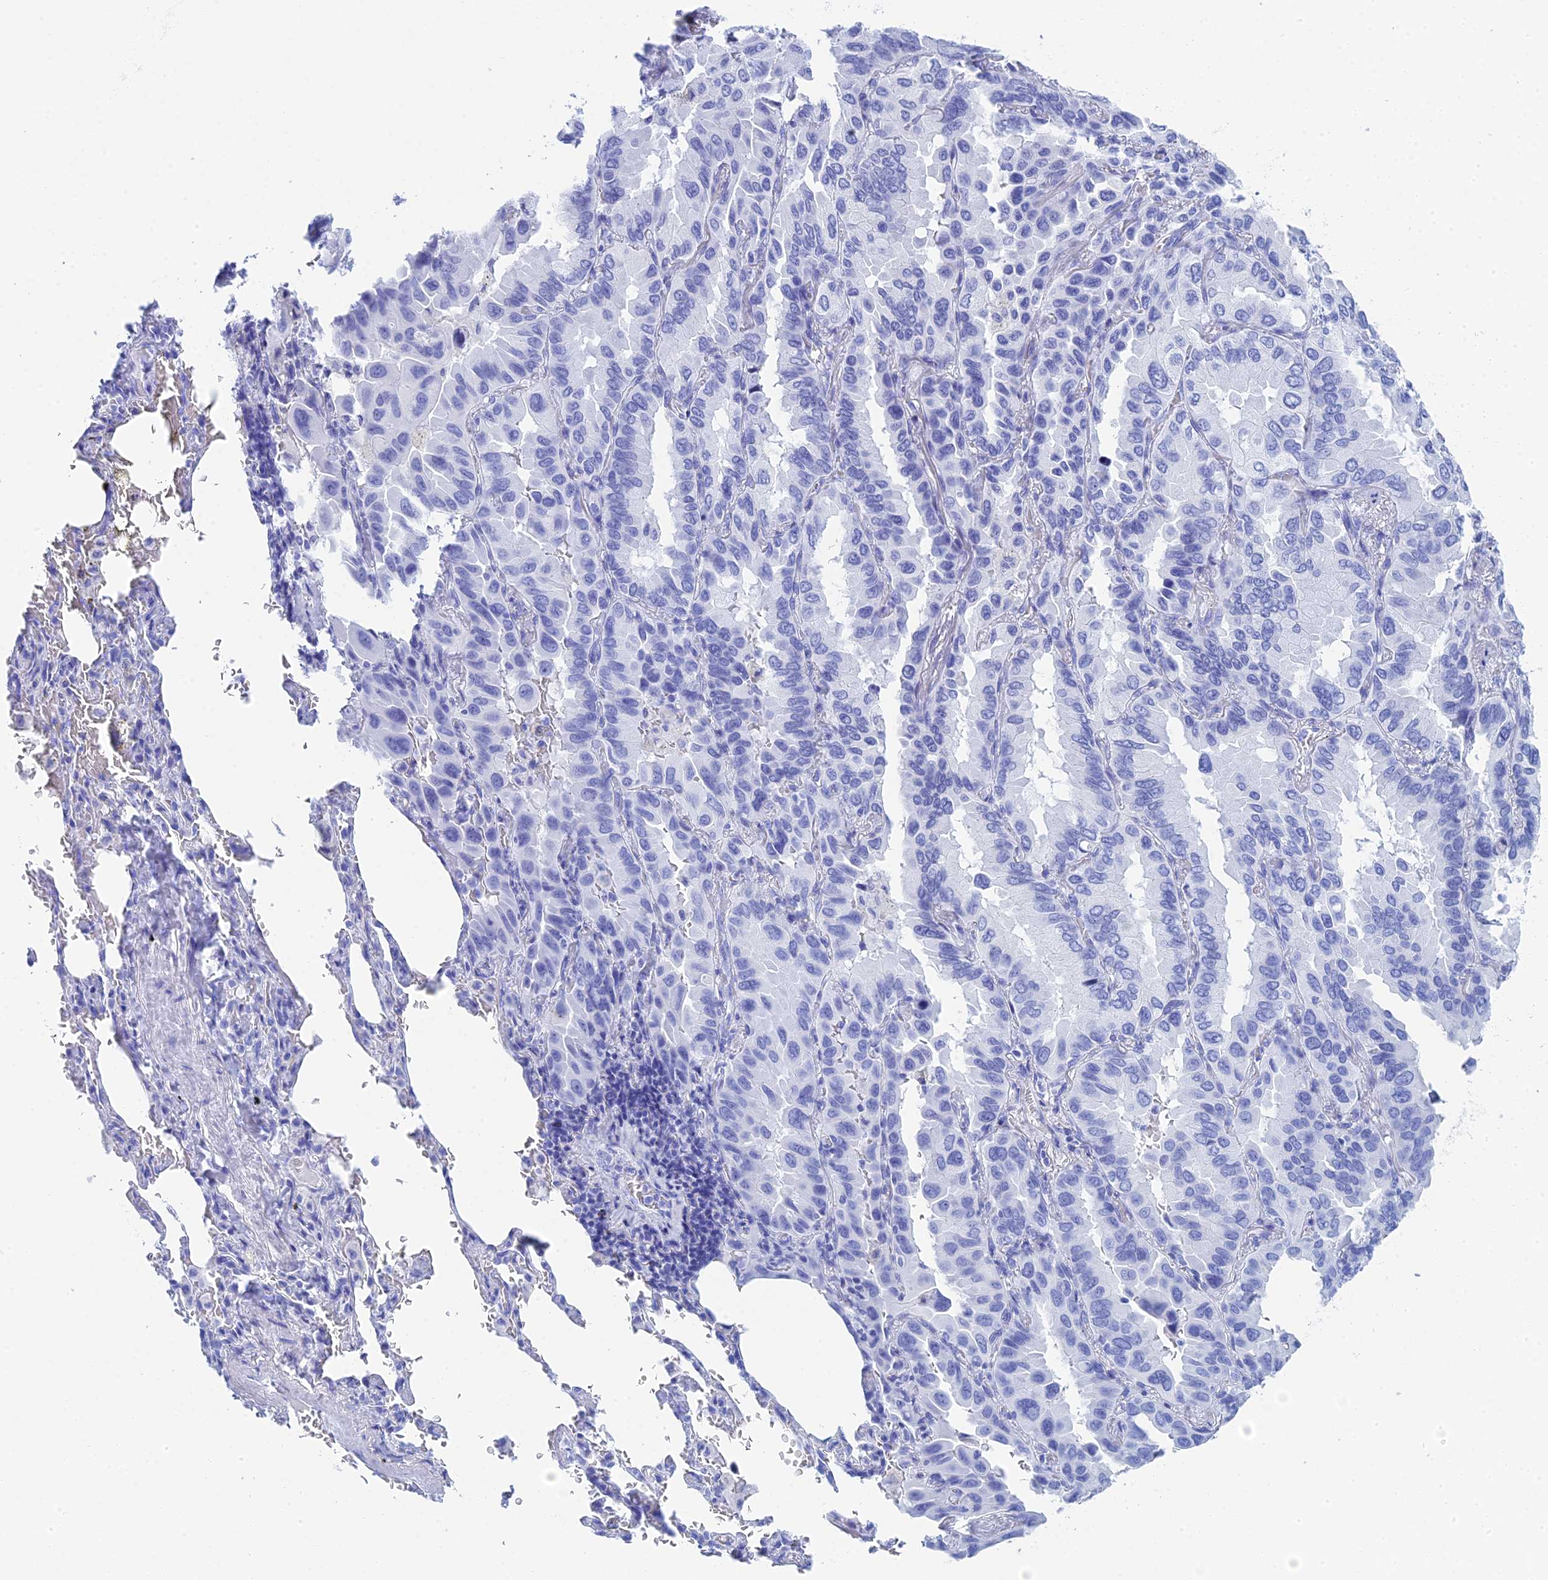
{"staining": {"intensity": "negative", "quantity": "none", "location": "none"}, "tissue": "lung cancer", "cell_type": "Tumor cells", "image_type": "cancer", "snomed": [{"axis": "morphology", "description": "Adenocarcinoma, NOS"}, {"axis": "topography", "description": "Lung"}], "caption": "Tumor cells show no significant protein expression in adenocarcinoma (lung).", "gene": "TEX101", "patient": {"sex": "male", "age": 64}}